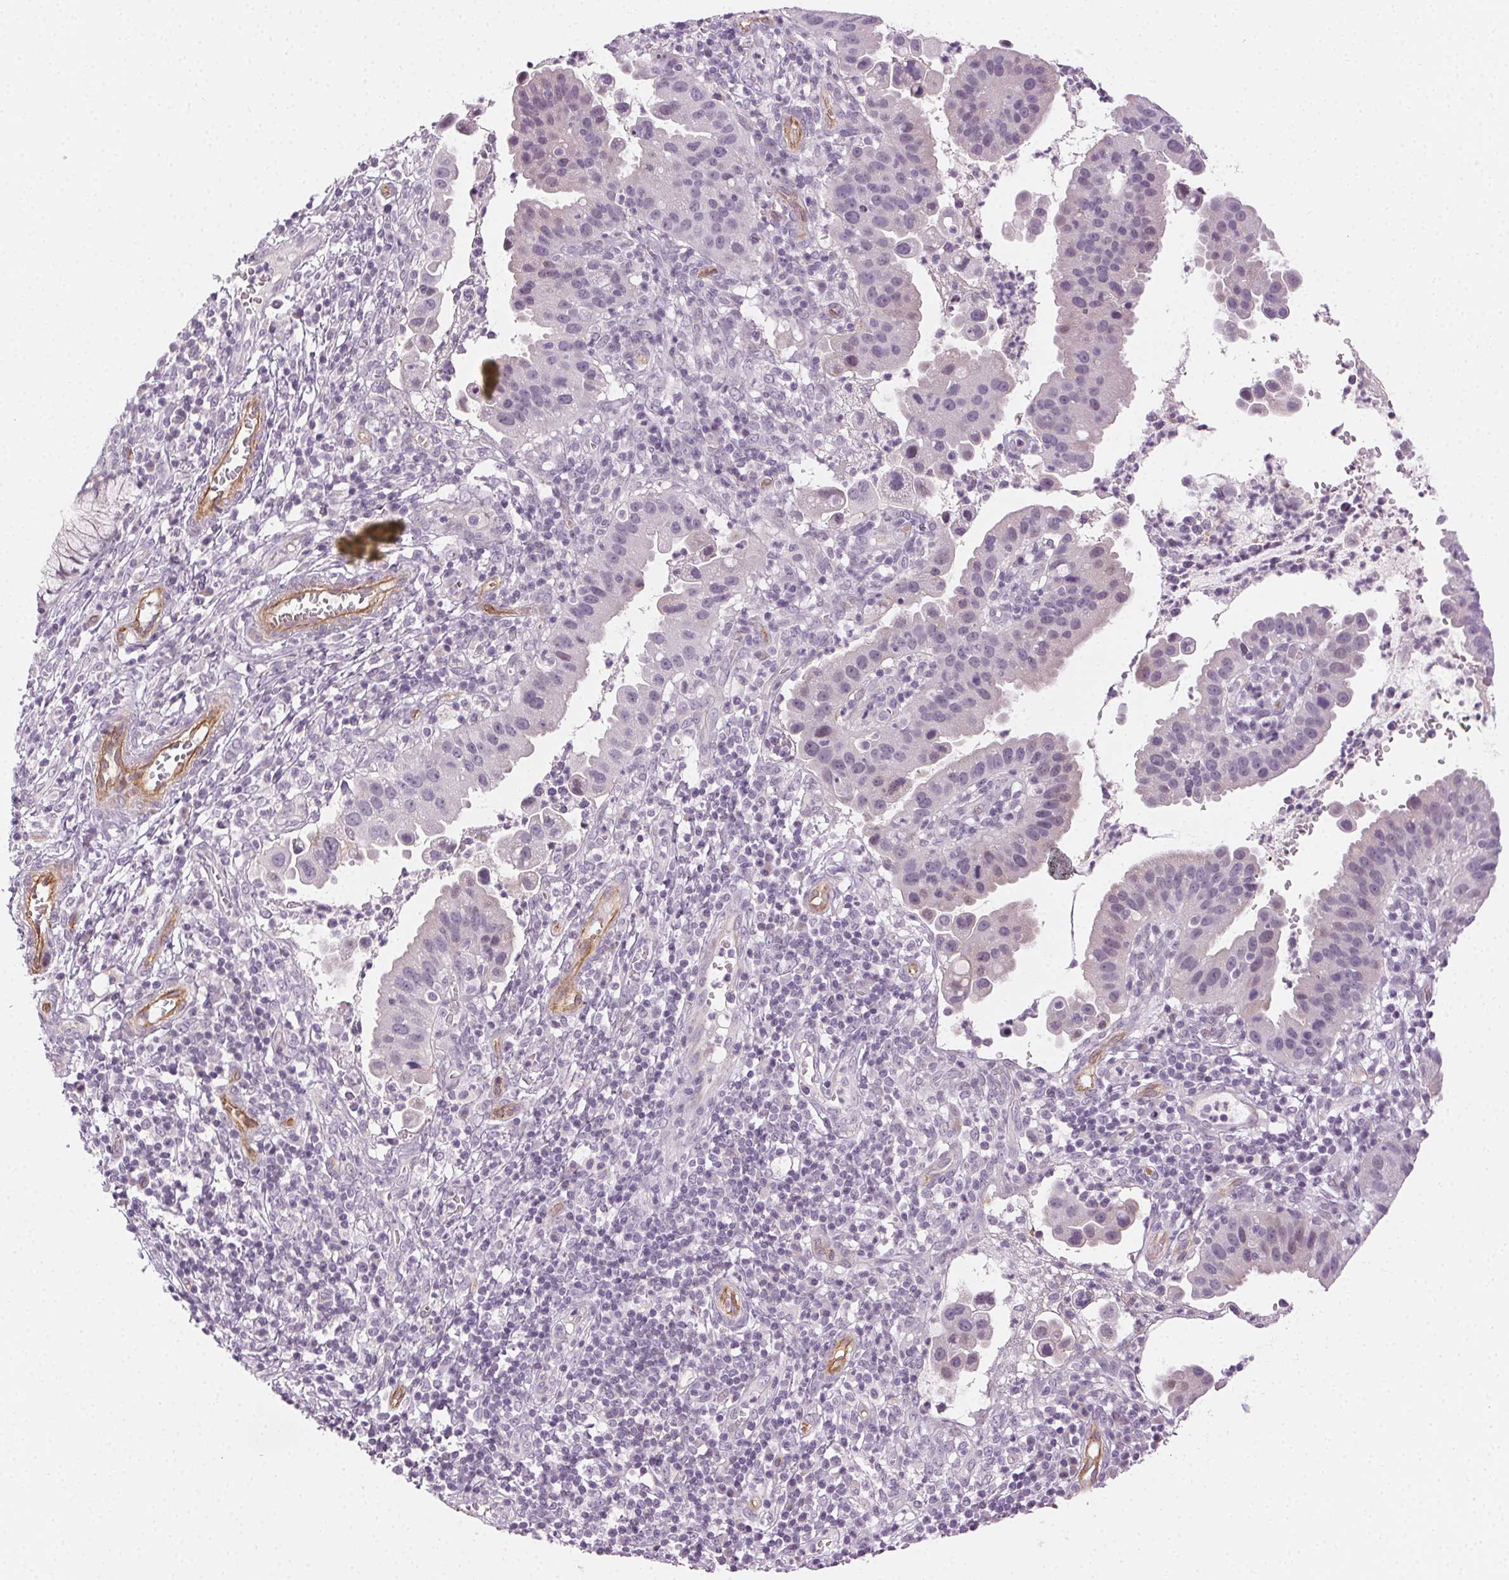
{"staining": {"intensity": "negative", "quantity": "none", "location": "none"}, "tissue": "cervical cancer", "cell_type": "Tumor cells", "image_type": "cancer", "snomed": [{"axis": "morphology", "description": "Adenocarcinoma, NOS"}, {"axis": "topography", "description": "Cervix"}], "caption": "High power microscopy photomicrograph of an immunohistochemistry (IHC) image of cervical adenocarcinoma, revealing no significant staining in tumor cells.", "gene": "AIF1L", "patient": {"sex": "female", "age": 34}}